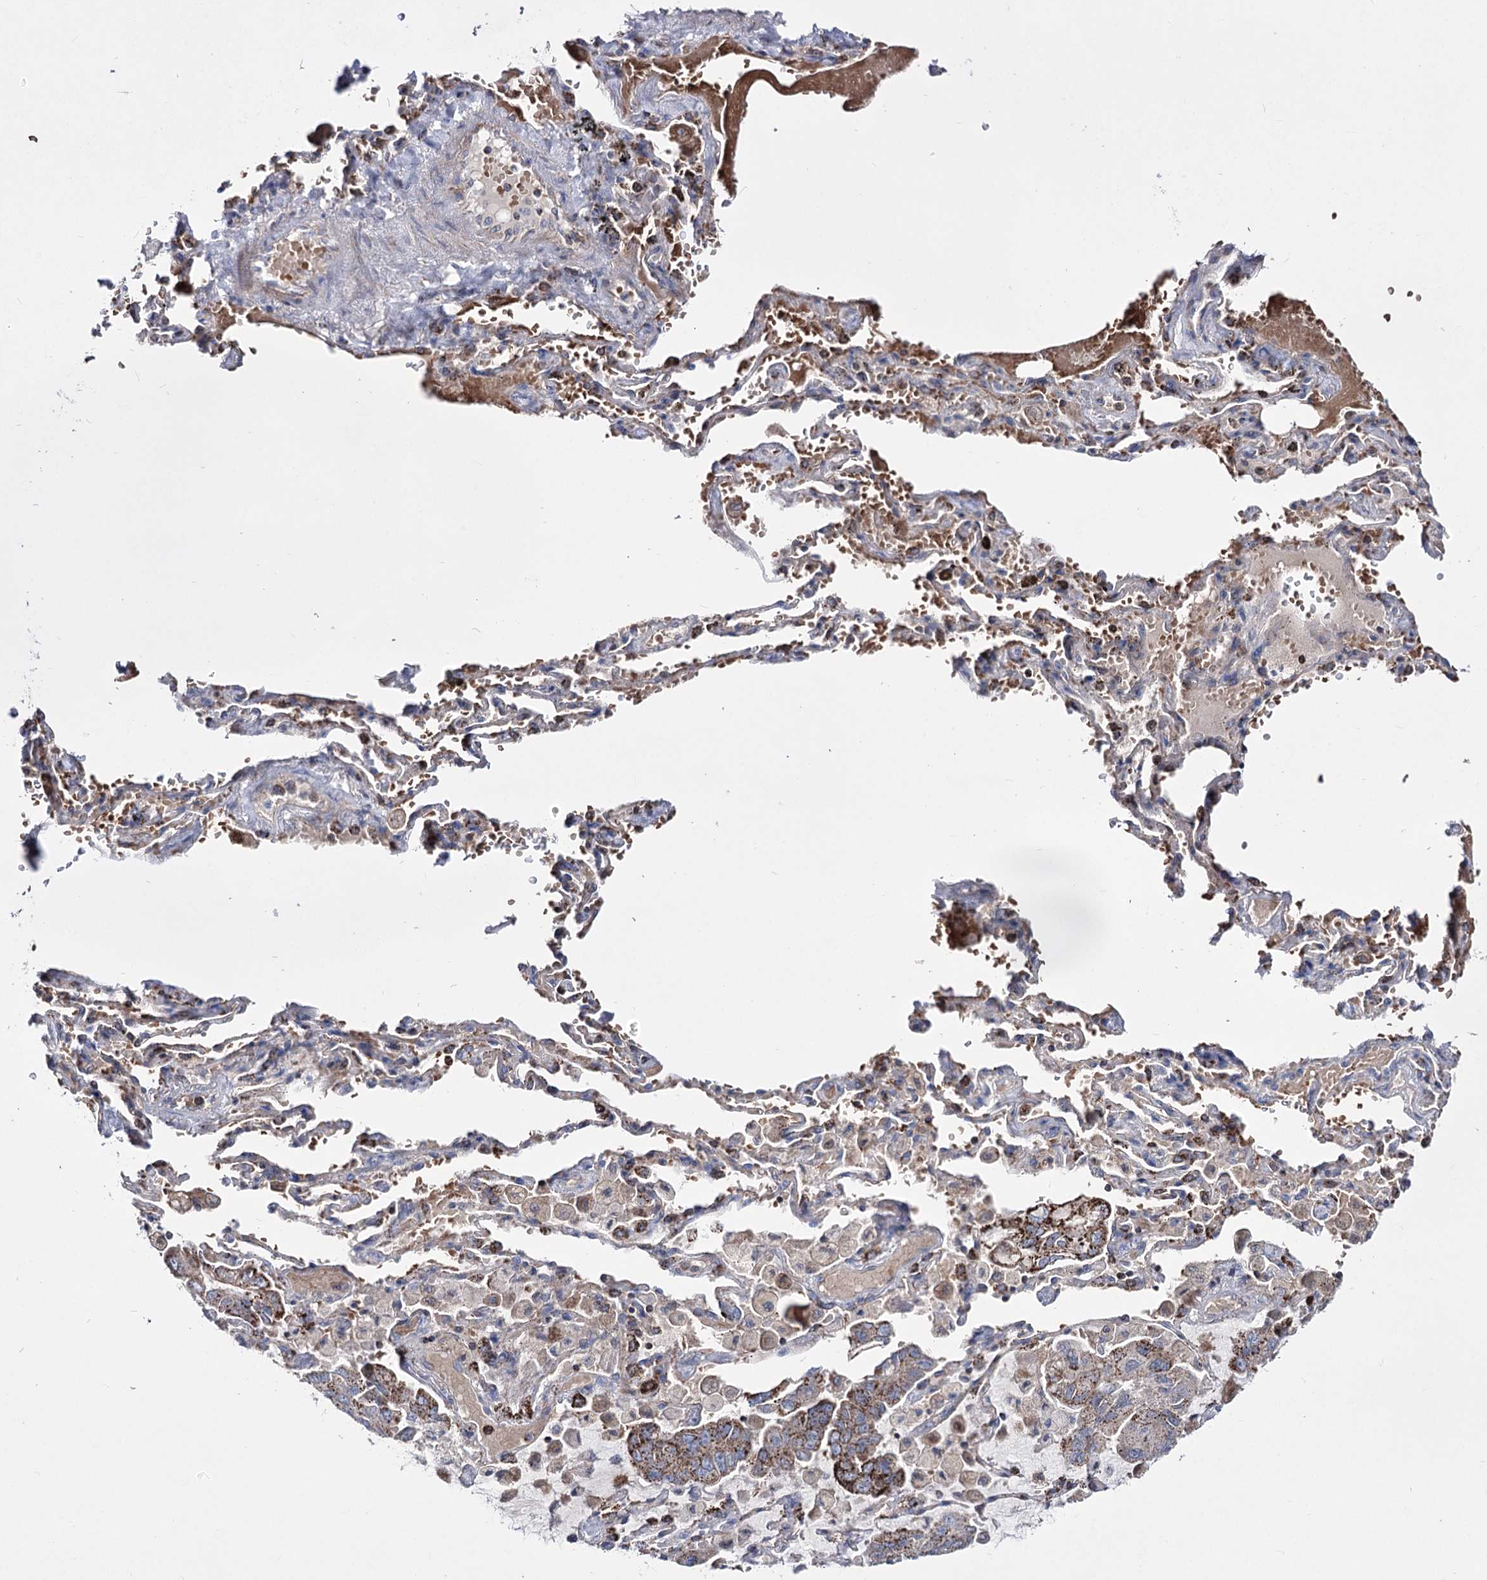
{"staining": {"intensity": "moderate", "quantity": "<25%", "location": "cytoplasmic/membranous"}, "tissue": "lung cancer", "cell_type": "Tumor cells", "image_type": "cancer", "snomed": [{"axis": "morphology", "description": "Adenocarcinoma, NOS"}, {"axis": "topography", "description": "Lung"}], "caption": "High-magnification brightfield microscopy of lung cancer (adenocarcinoma) stained with DAB (3,3'-diaminobenzidine) (brown) and counterstained with hematoxylin (blue). tumor cells exhibit moderate cytoplasmic/membranous staining is identified in approximately<25% of cells. (DAB (3,3'-diaminobenzidine) IHC with brightfield microscopy, high magnification).", "gene": "OSBPL5", "patient": {"sex": "male", "age": 64}}